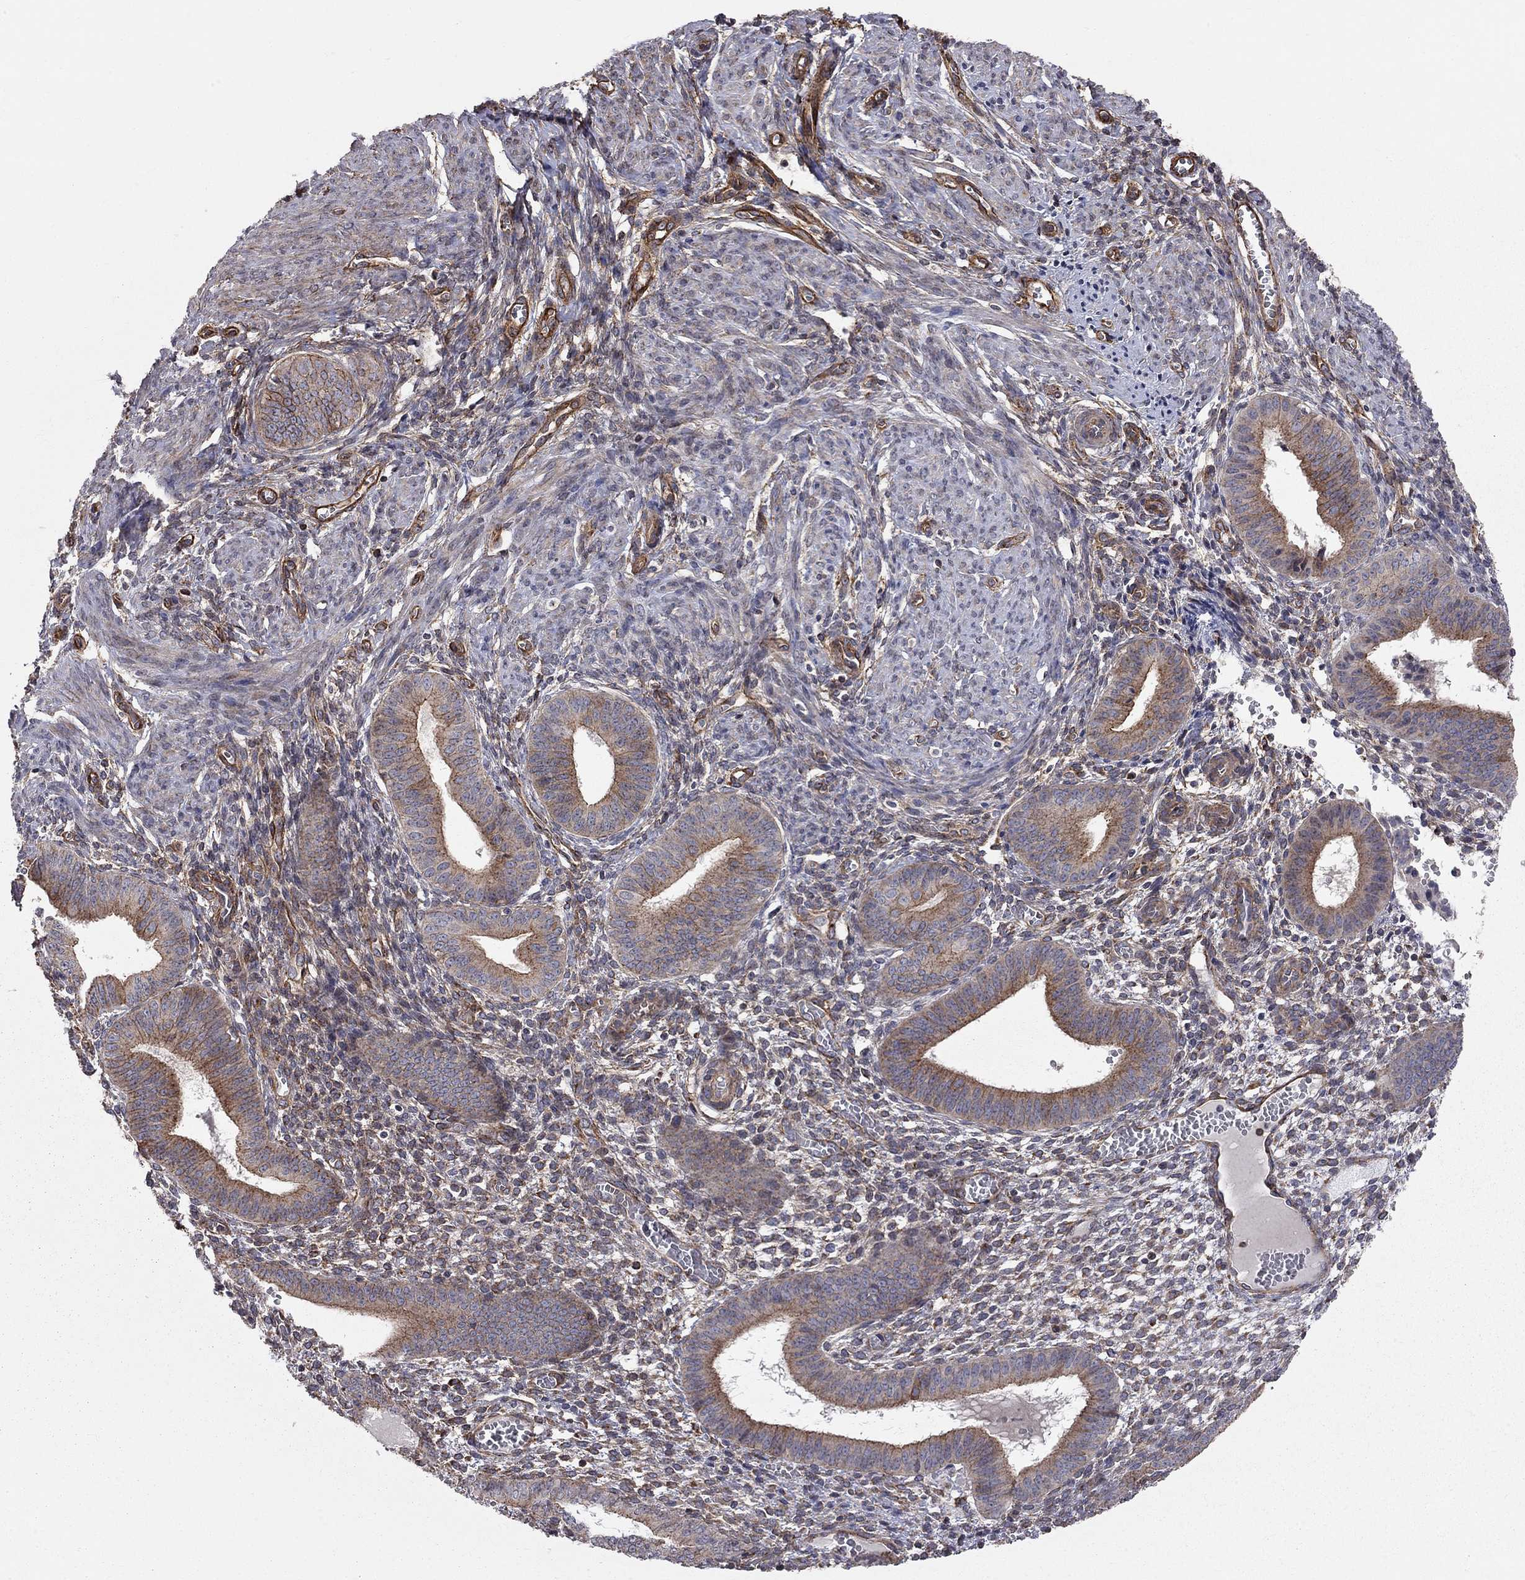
{"staining": {"intensity": "moderate", "quantity": "<25%", "location": "cytoplasmic/membranous"}, "tissue": "endometrium", "cell_type": "Cells in endometrial stroma", "image_type": "normal", "snomed": [{"axis": "morphology", "description": "Normal tissue, NOS"}, {"axis": "topography", "description": "Endometrium"}], "caption": "A histopathology image of endometrium stained for a protein shows moderate cytoplasmic/membranous brown staining in cells in endometrial stroma. (Brightfield microscopy of DAB IHC at high magnification).", "gene": "RASEF", "patient": {"sex": "female", "age": 42}}